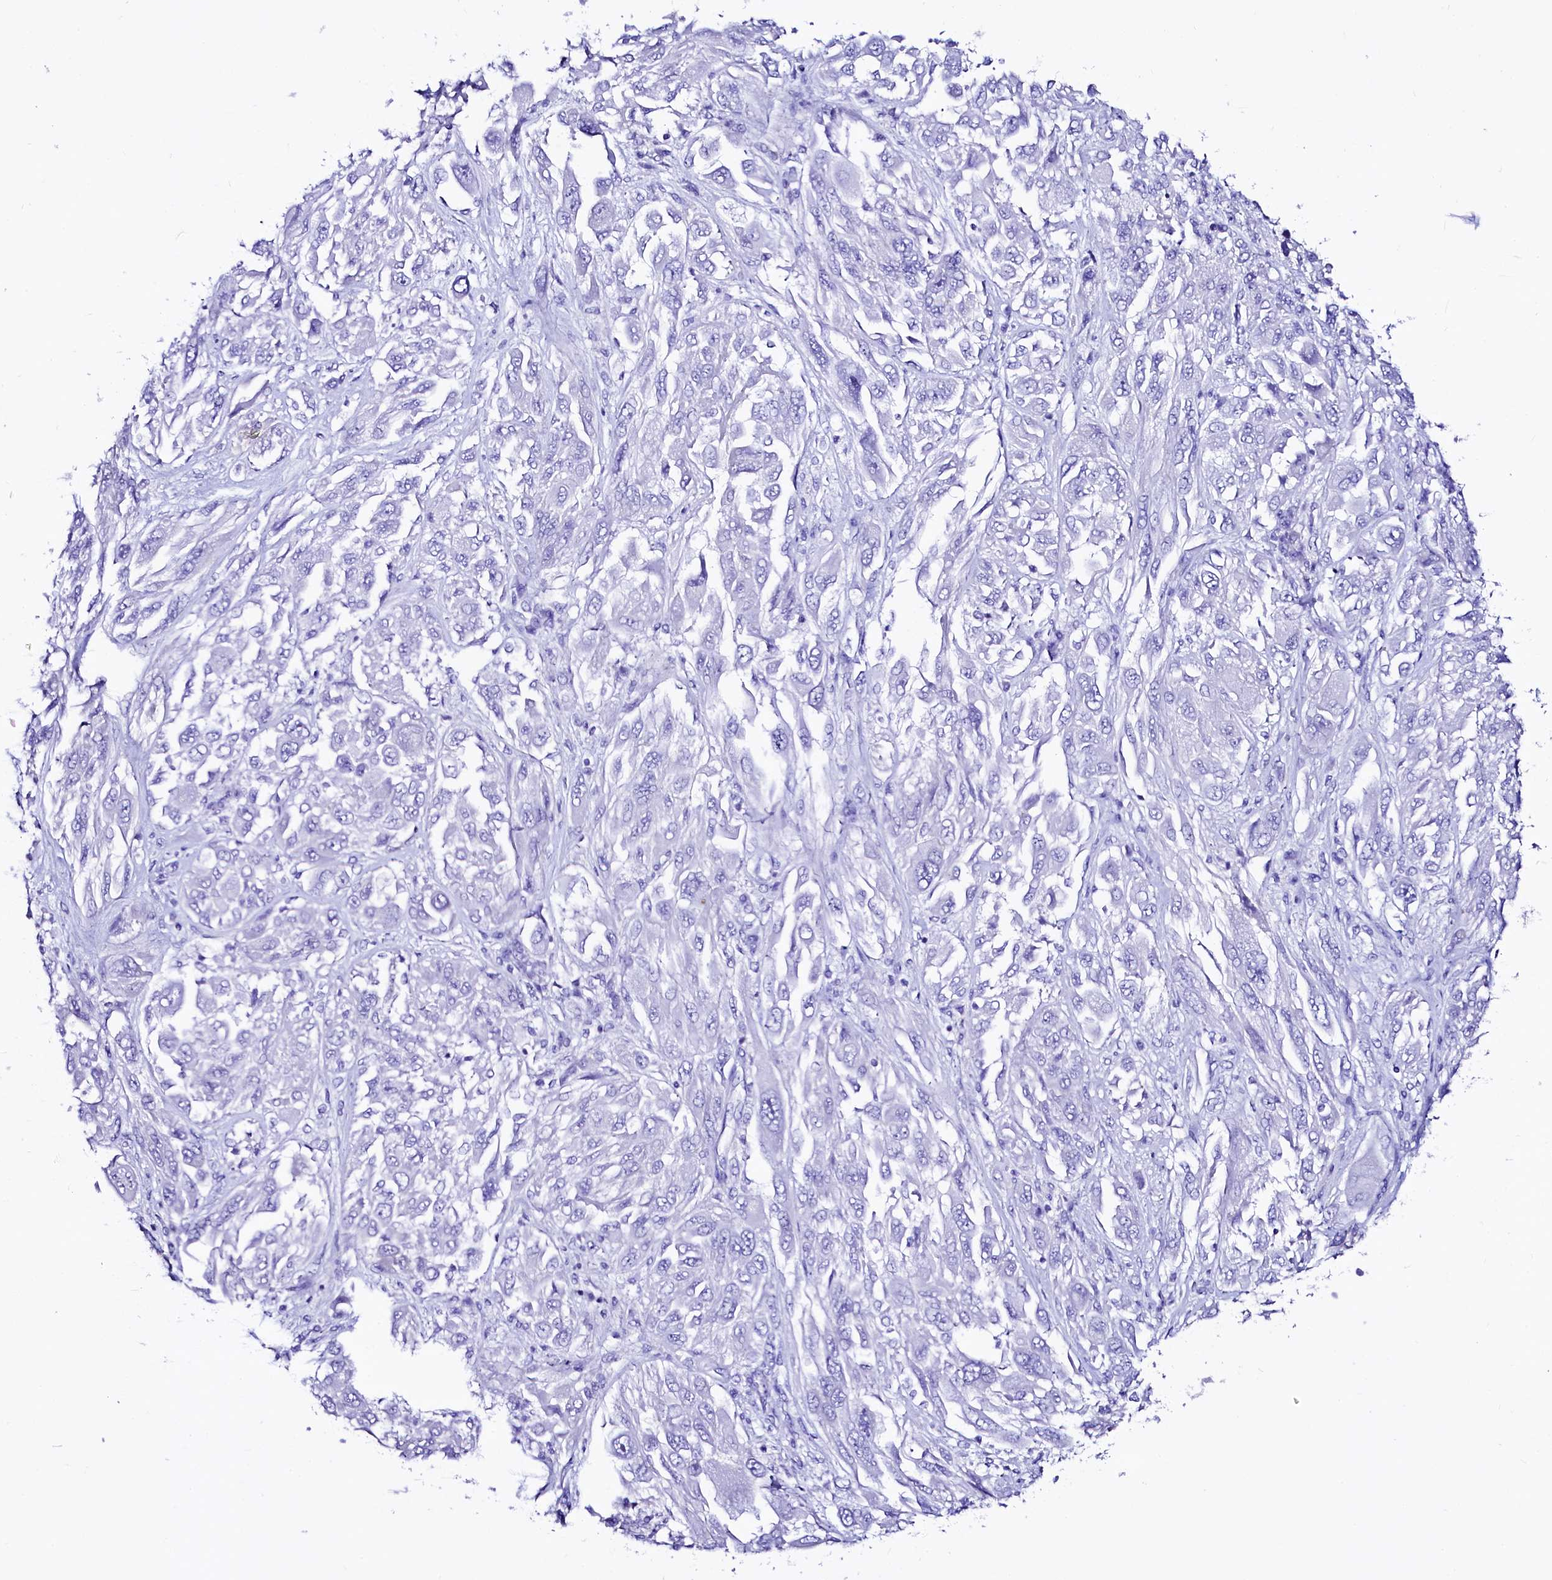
{"staining": {"intensity": "negative", "quantity": "none", "location": "none"}, "tissue": "melanoma", "cell_type": "Tumor cells", "image_type": "cancer", "snomed": [{"axis": "morphology", "description": "Malignant melanoma, NOS"}, {"axis": "topography", "description": "Skin"}], "caption": "Protein analysis of malignant melanoma exhibits no significant expression in tumor cells. (DAB immunohistochemistry (IHC) visualized using brightfield microscopy, high magnification).", "gene": "RBP3", "patient": {"sex": "female", "age": 91}}